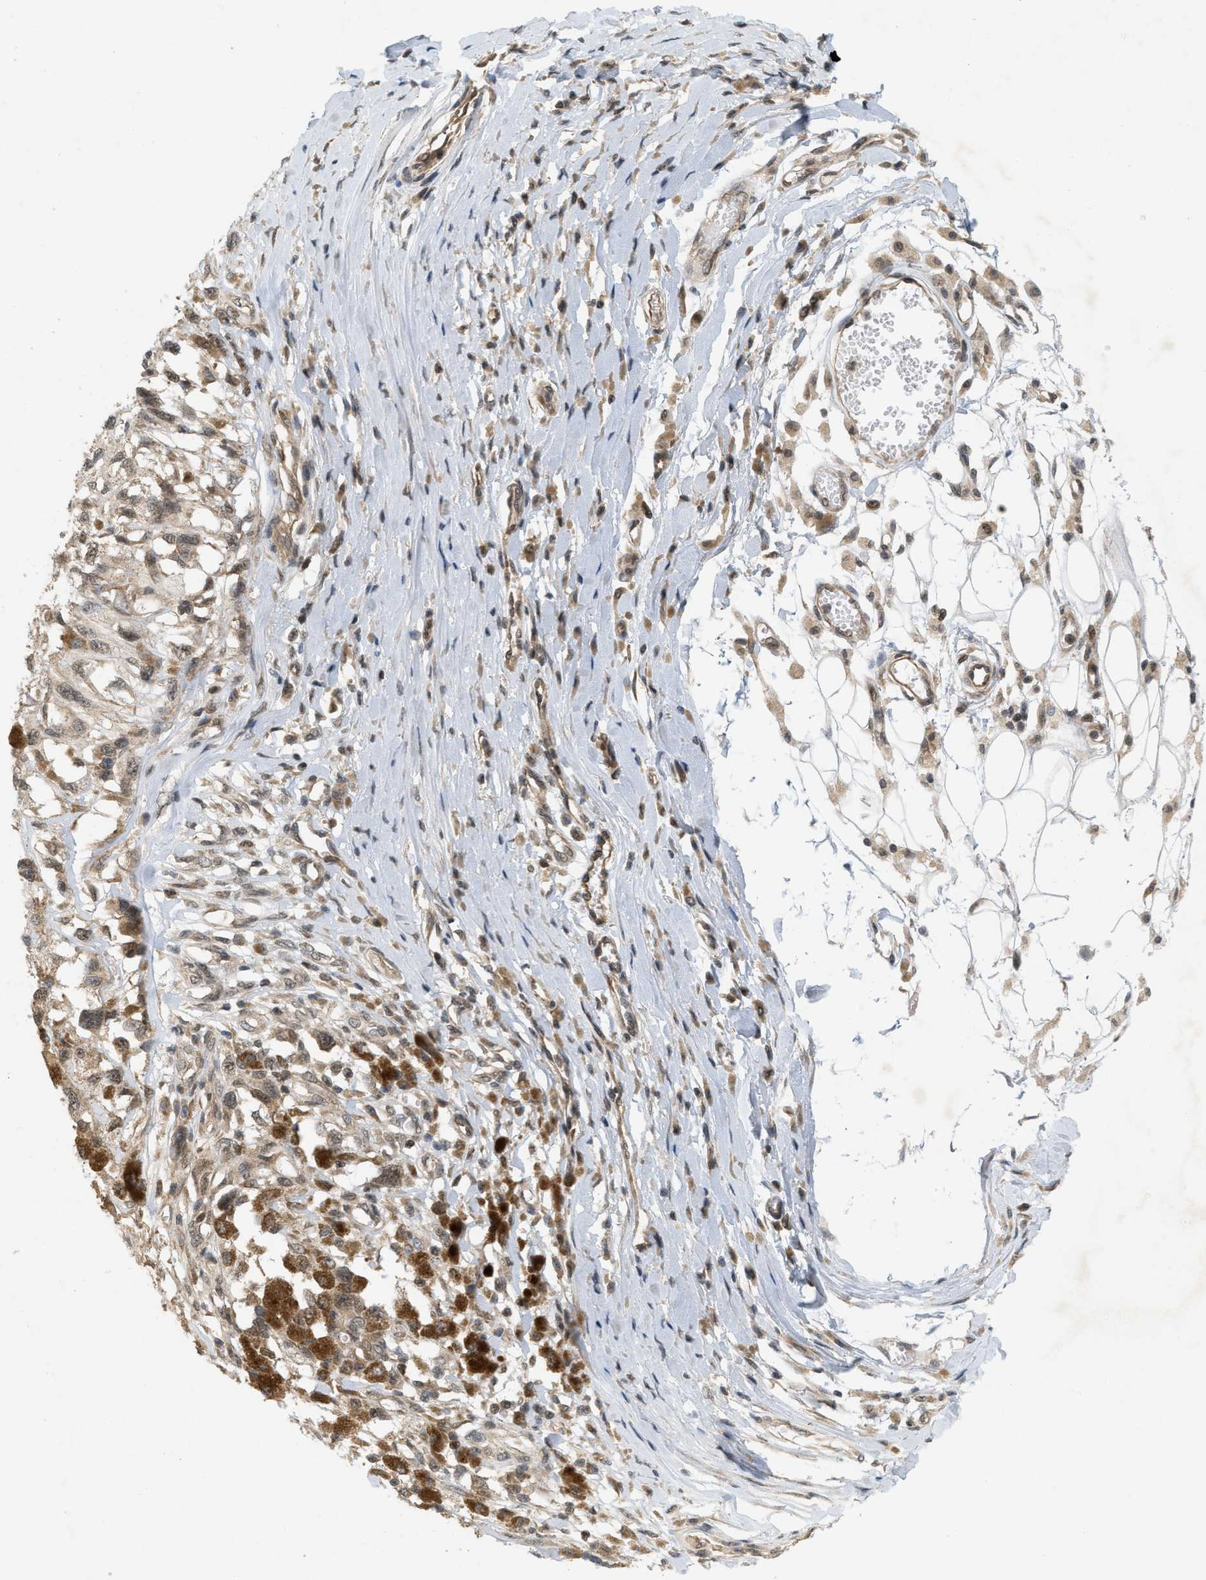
{"staining": {"intensity": "moderate", "quantity": ">75%", "location": "cytoplasmic/membranous"}, "tissue": "melanoma", "cell_type": "Tumor cells", "image_type": "cancer", "snomed": [{"axis": "morphology", "description": "Malignant melanoma, Metastatic site"}, {"axis": "topography", "description": "Lymph node"}], "caption": "Protein analysis of malignant melanoma (metastatic site) tissue demonstrates moderate cytoplasmic/membranous staining in approximately >75% of tumor cells.", "gene": "PRKD1", "patient": {"sex": "male", "age": 59}}